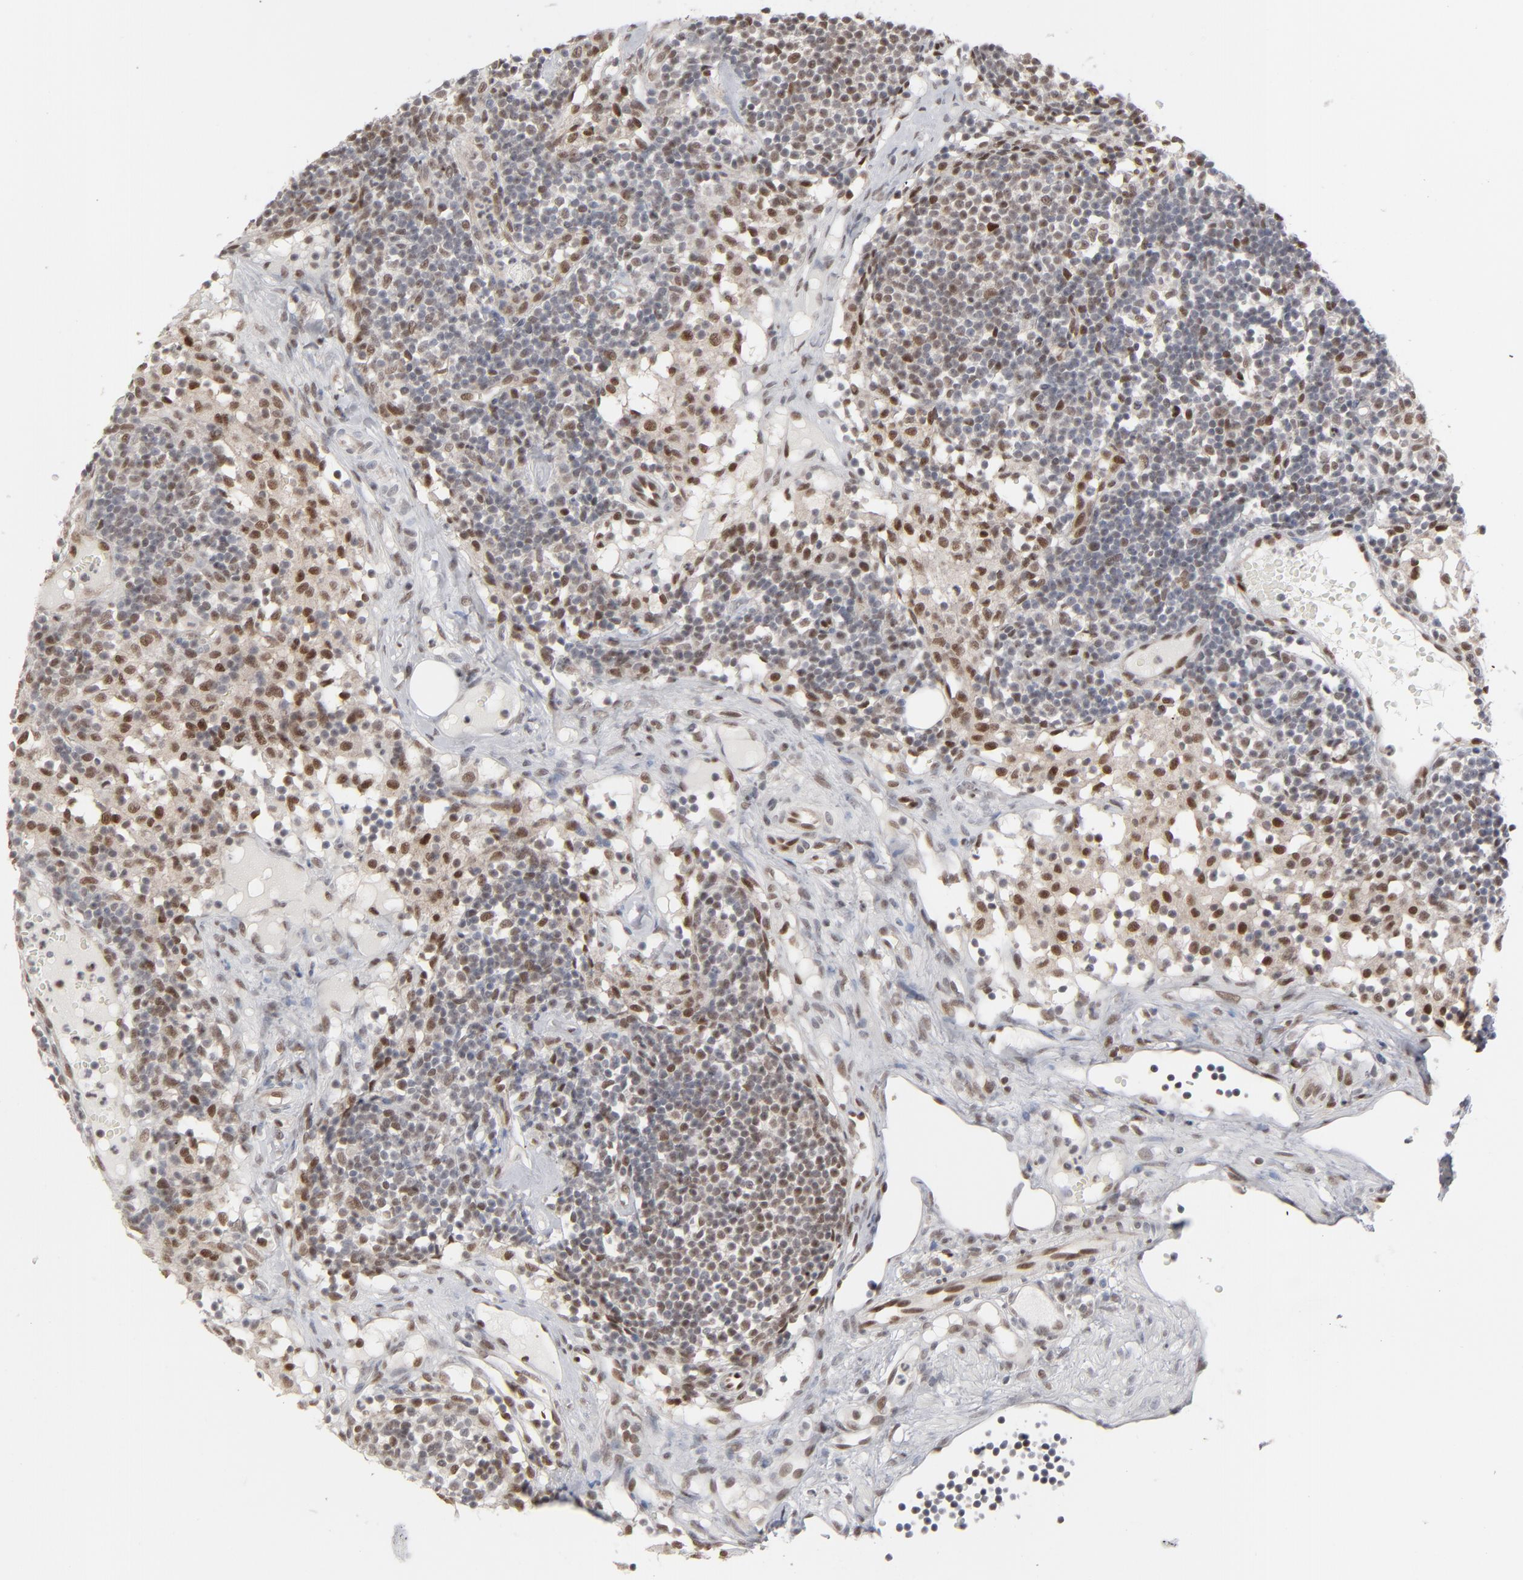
{"staining": {"intensity": "moderate", "quantity": "25%-75%", "location": "cytoplasmic/membranous"}, "tissue": "lymph node", "cell_type": "Non-germinal center cells", "image_type": "normal", "snomed": [{"axis": "morphology", "description": "Normal tissue, NOS"}, {"axis": "topography", "description": "Lymph node"}], "caption": "IHC photomicrograph of unremarkable lymph node: human lymph node stained using immunohistochemistry (IHC) reveals medium levels of moderate protein expression localized specifically in the cytoplasmic/membranous of non-germinal center cells, appearing as a cytoplasmic/membranous brown color.", "gene": "IRF9", "patient": {"sex": "female", "age": 42}}